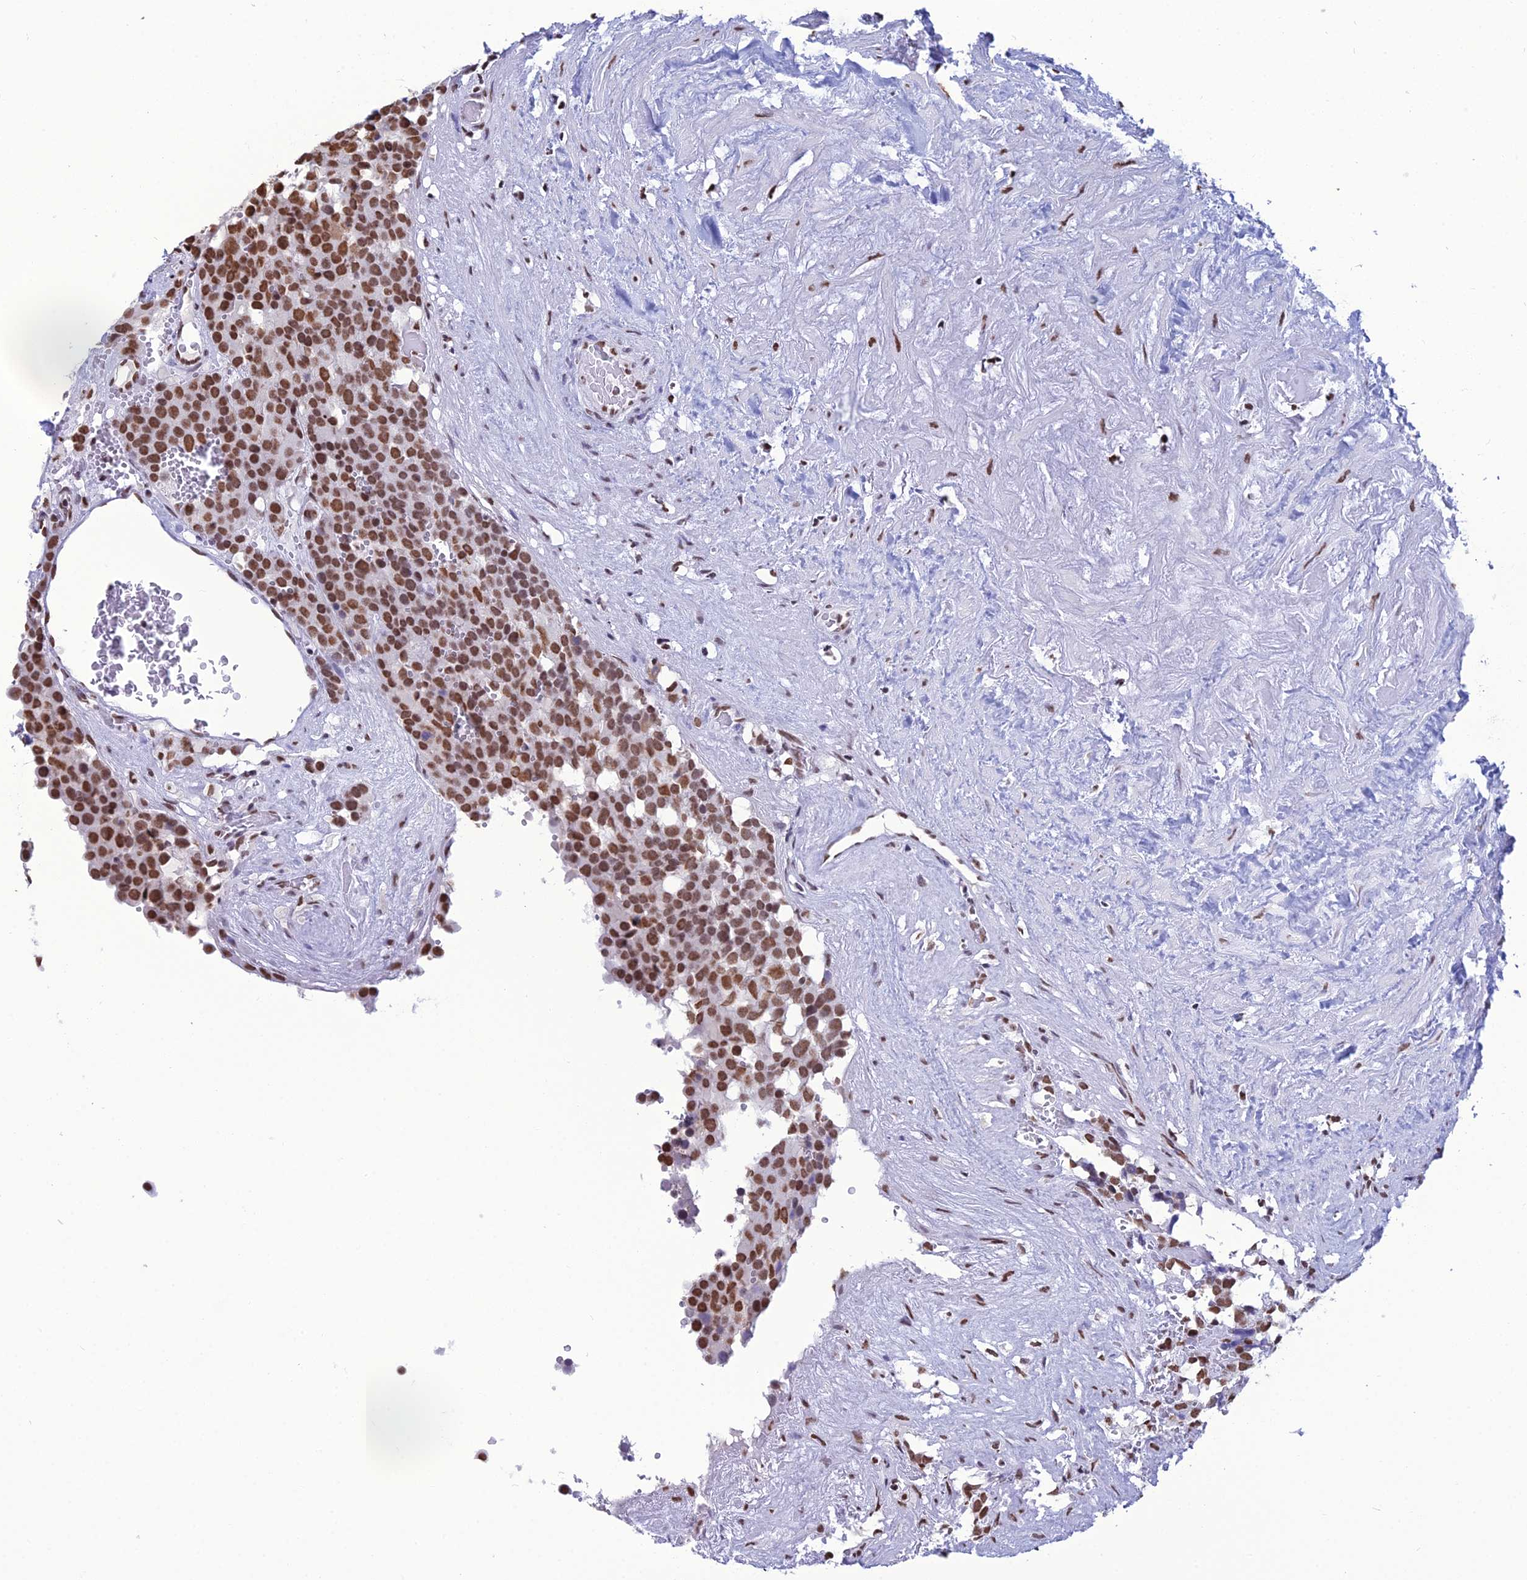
{"staining": {"intensity": "strong", "quantity": ">75%", "location": "nuclear"}, "tissue": "testis cancer", "cell_type": "Tumor cells", "image_type": "cancer", "snomed": [{"axis": "morphology", "description": "Seminoma, NOS"}, {"axis": "topography", "description": "Testis"}], "caption": "An immunohistochemistry micrograph of neoplastic tissue is shown. Protein staining in brown labels strong nuclear positivity in testis cancer (seminoma) within tumor cells. (IHC, brightfield microscopy, high magnification).", "gene": "PRAMEF12", "patient": {"sex": "male", "age": 71}}